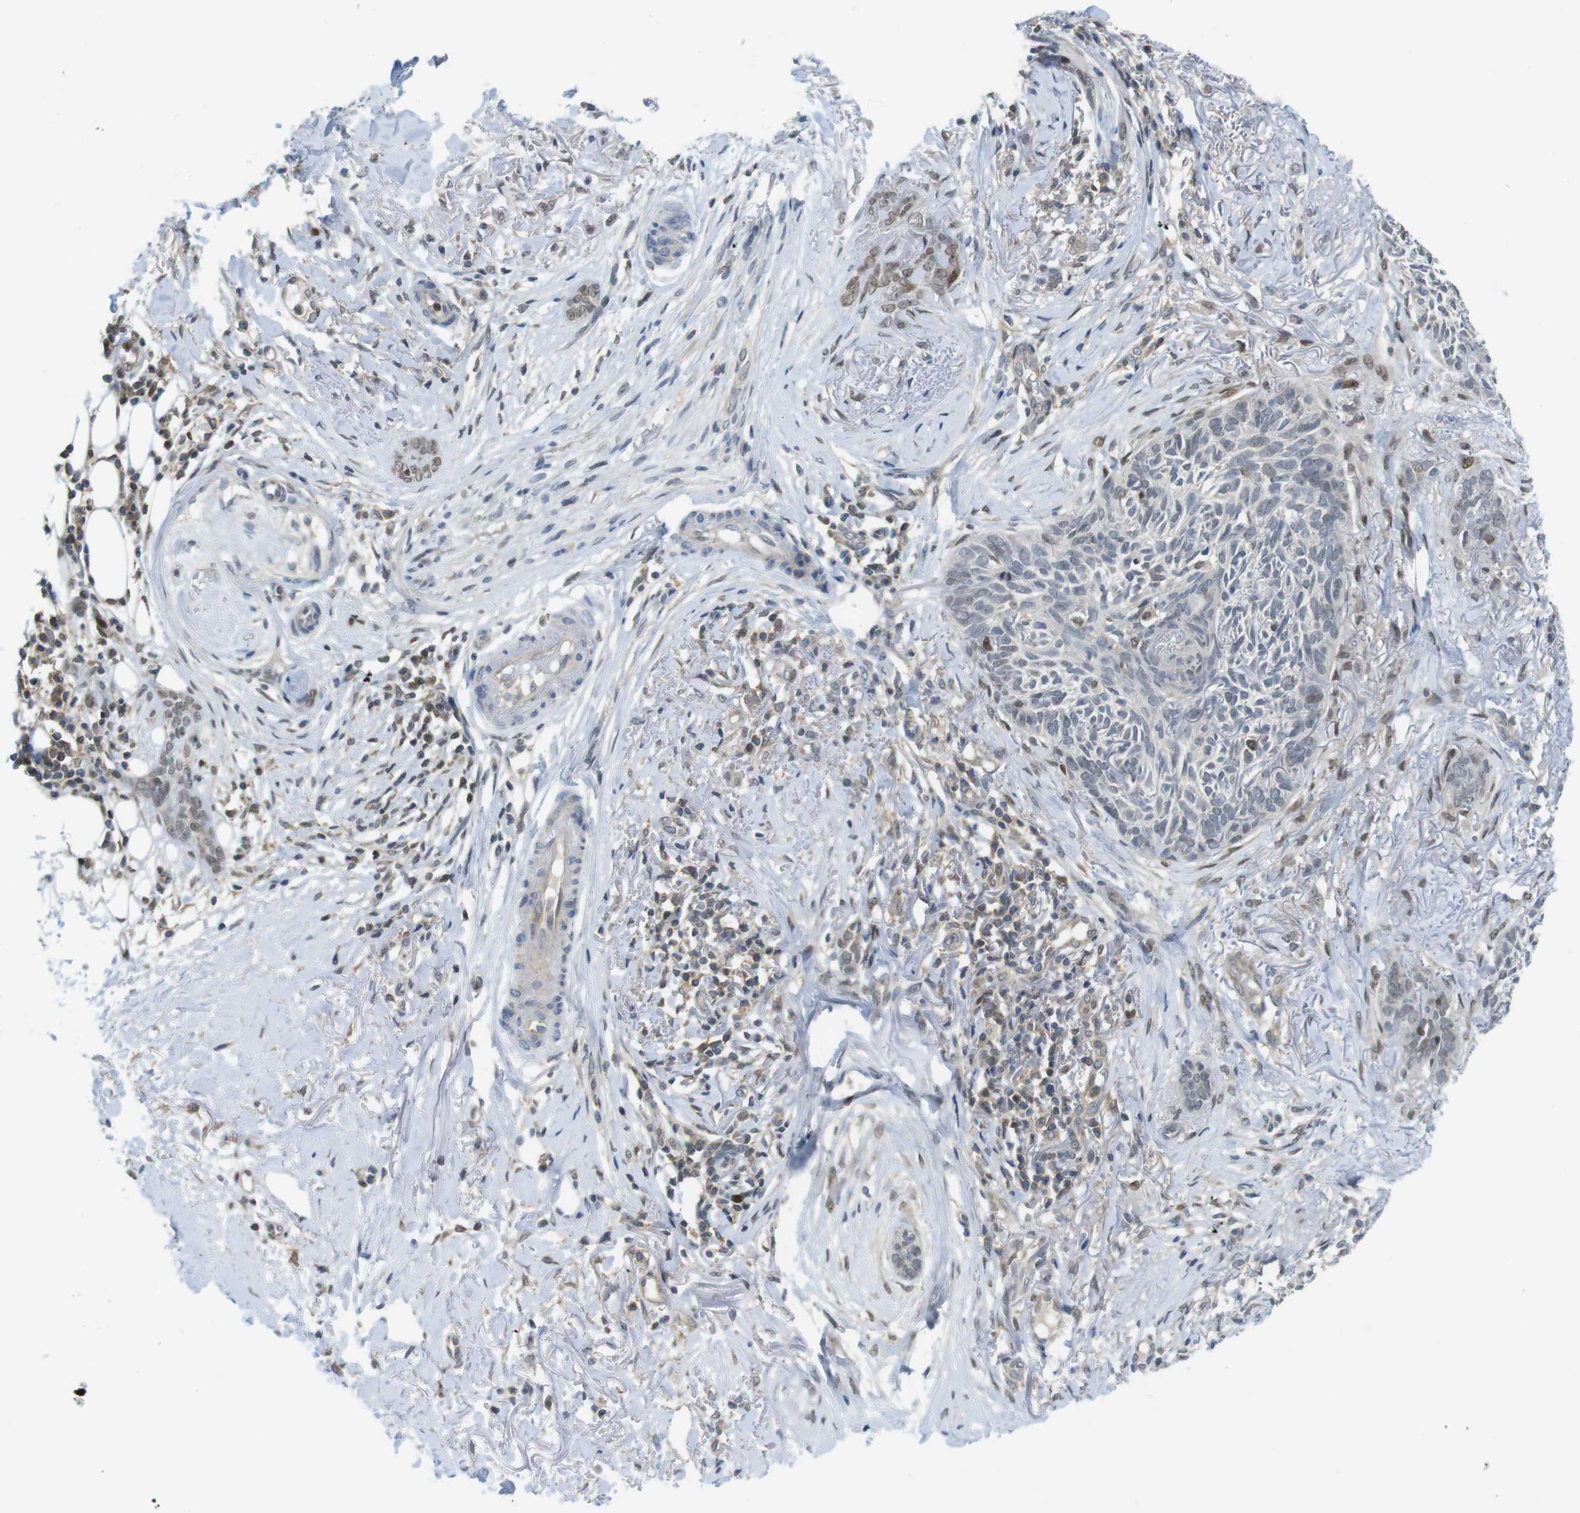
{"staining": {"intensity": "weak", "quantity": "<25%", "location": "nuclear"}, "tissue": "skin cancer", "cell_type": "Tumor cells", "image_type": "cancer", "snomed": [{"axis": "morphology", "description": "Basal cell carcinoma"}, {"axis": "topography", "description": "Skin"}], "caption": "Immunohistochemistry histopathology image of human skin cancer stained for a protein (brown), which demonstrates no expression in tumor cells.", "gene": "RCC1", "patient": {"sex": "female", "age": 84}}